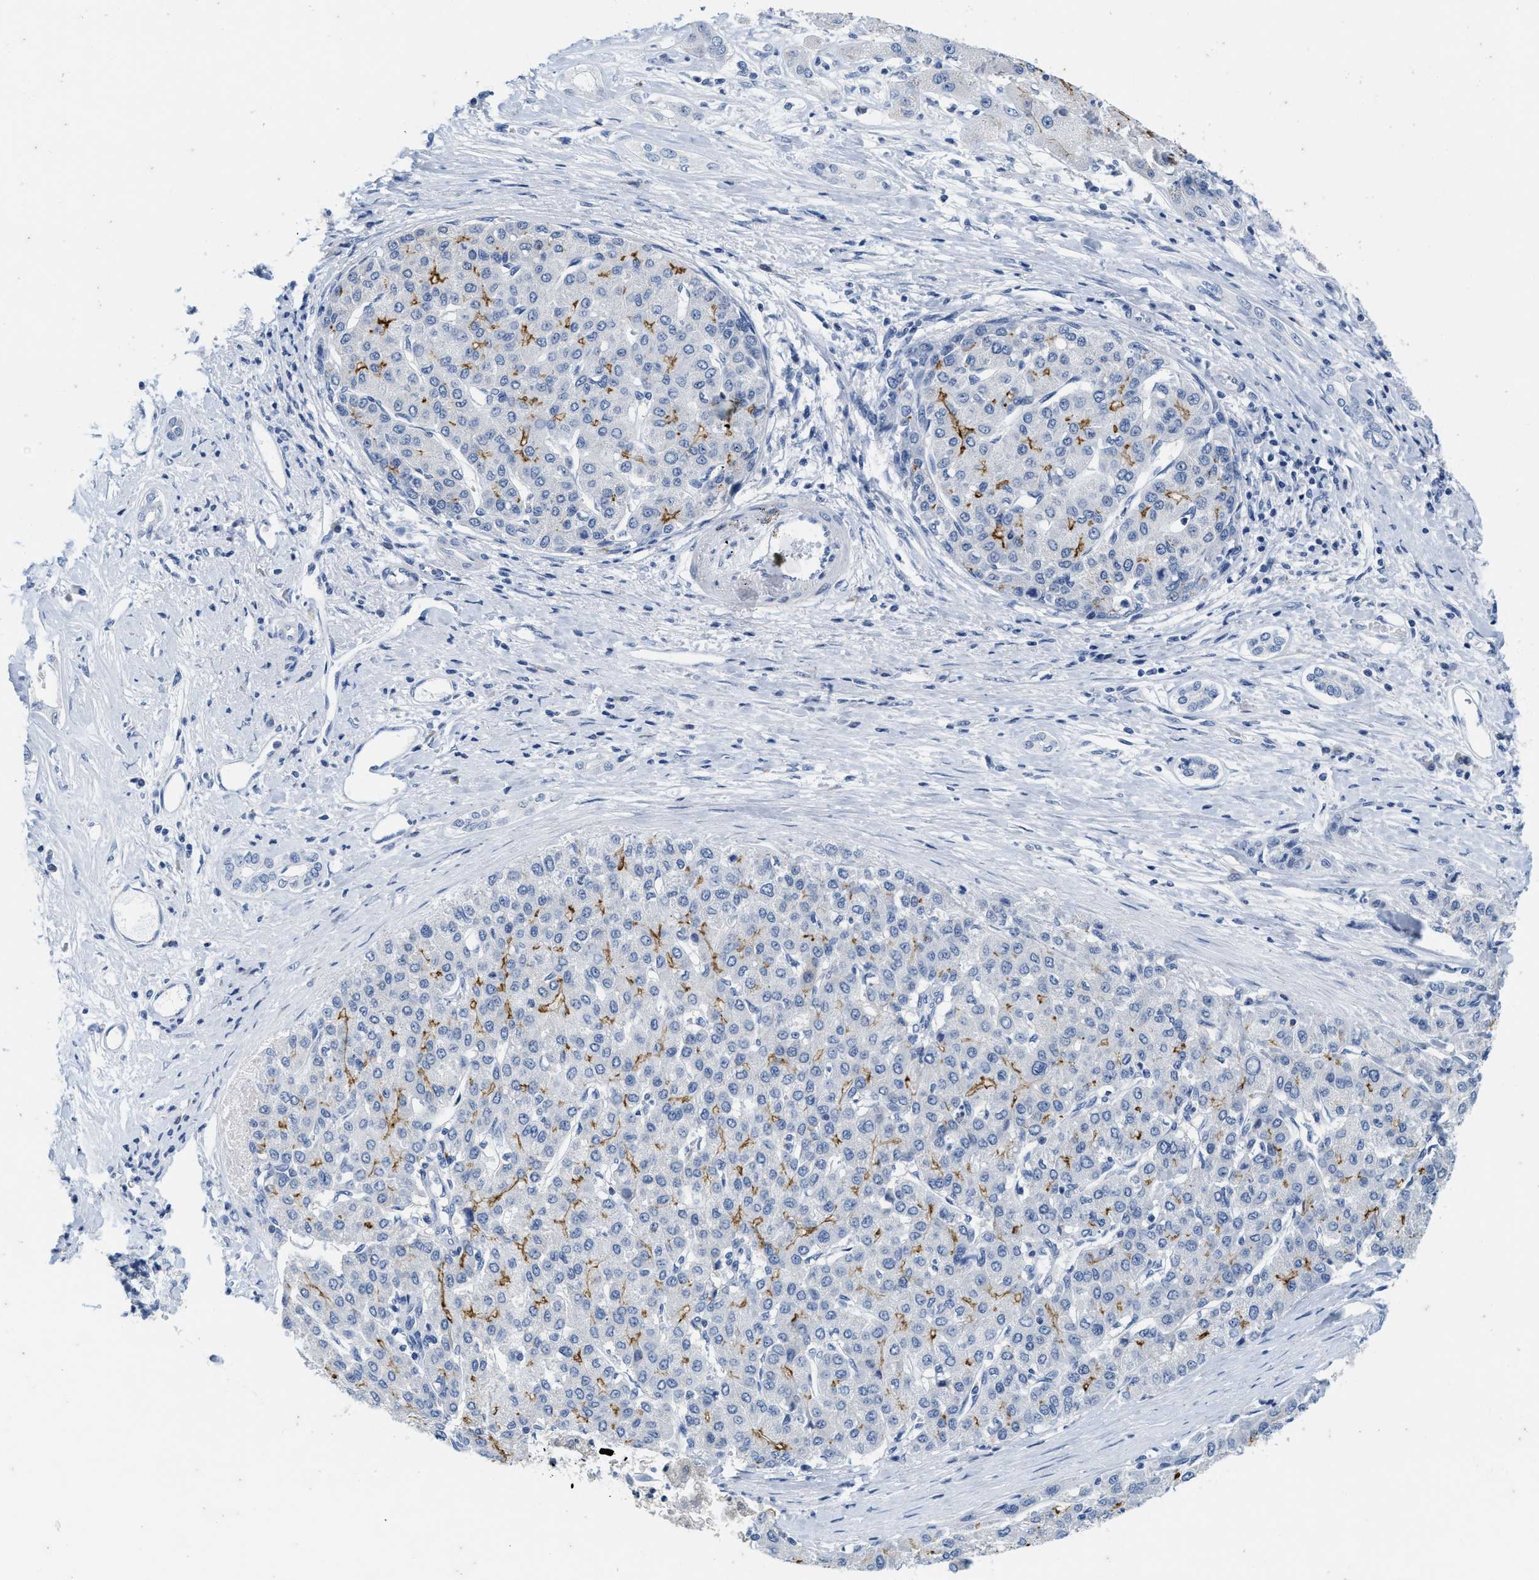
{"staining": {"intensity": "moderate", "quantity": "25%-75%", "location": "cytoplasmic/membranous"}, "tissue": "liver cancer", "cell_type": "Tumor cells", "image_type": "cancer", "snomed": [{"axis": "morphology", "description": "Carcinoma, Hepatocellular, NOS"}, {"axis": "topography", "description": "Liver"}], "caption": "IHC histopathology image of liver cancer stained for a protein (brown), which exhibits medium levels of moderate cytoplasmic/membranous staining in about 25%-75% of tumor cells.", "gene": "ABCB11", "patient": {"sex": "male", "age": 65}}